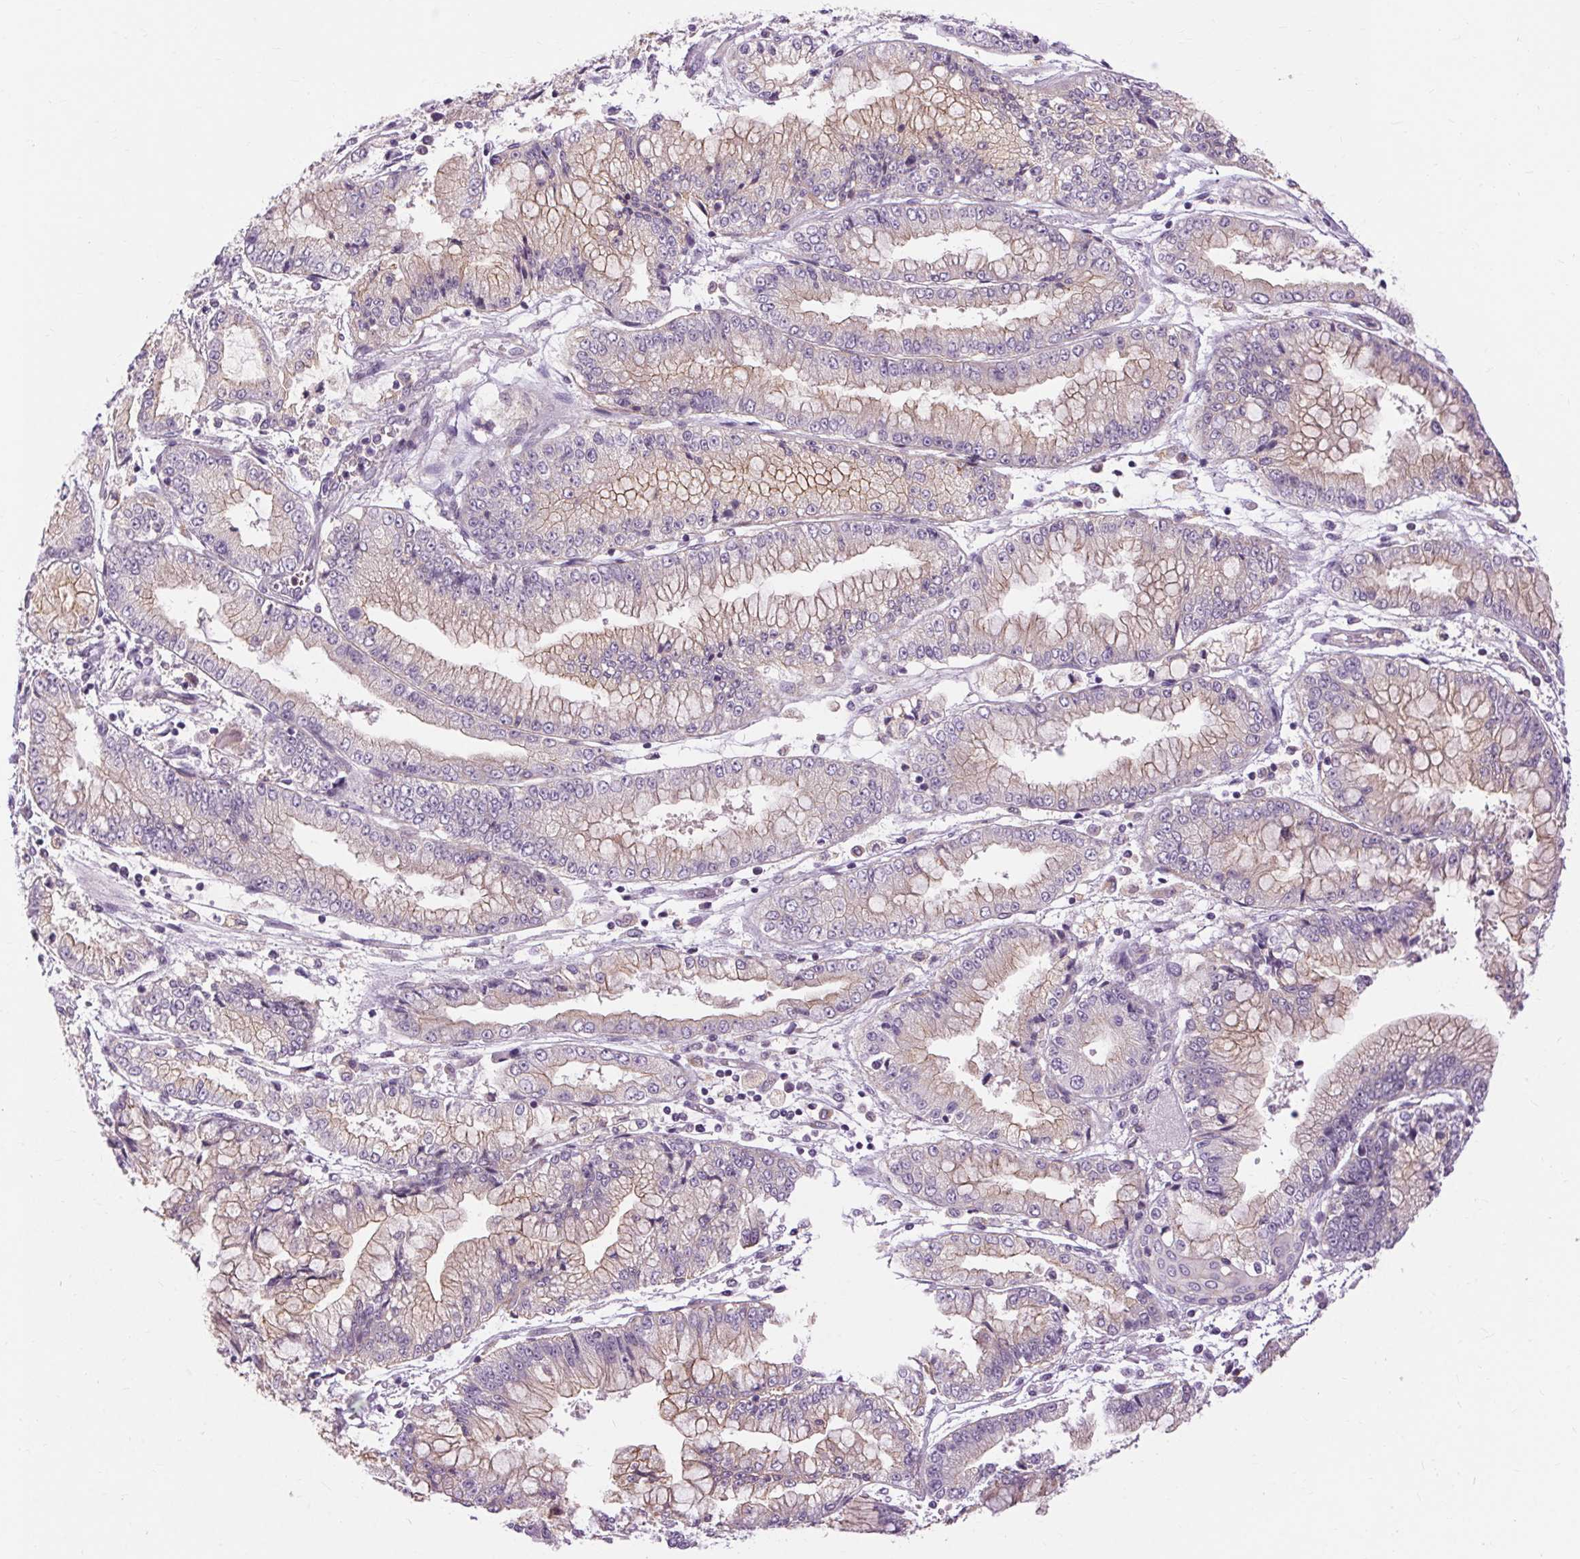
{"staining": {"intensity": "weak", "quantity": "<25%", "location": "cytoplasmic/membranous"}, "tissue": "stomach cancer", "cell_type": "Tumor cells", "image_type": "cancer", "snomed": [{"axis": "morphology", "description": "Adenocarcinoma, NOS"}, {"axis": "topography", "description": "Stomach, upper"}], "caption": "Tumor cells show no significant positivity in stomach cancer. (IHC, brightfield microscopy, high magnification).", "gene": "TM6SF1", "patient": {"sex": "female", "age": 74}}